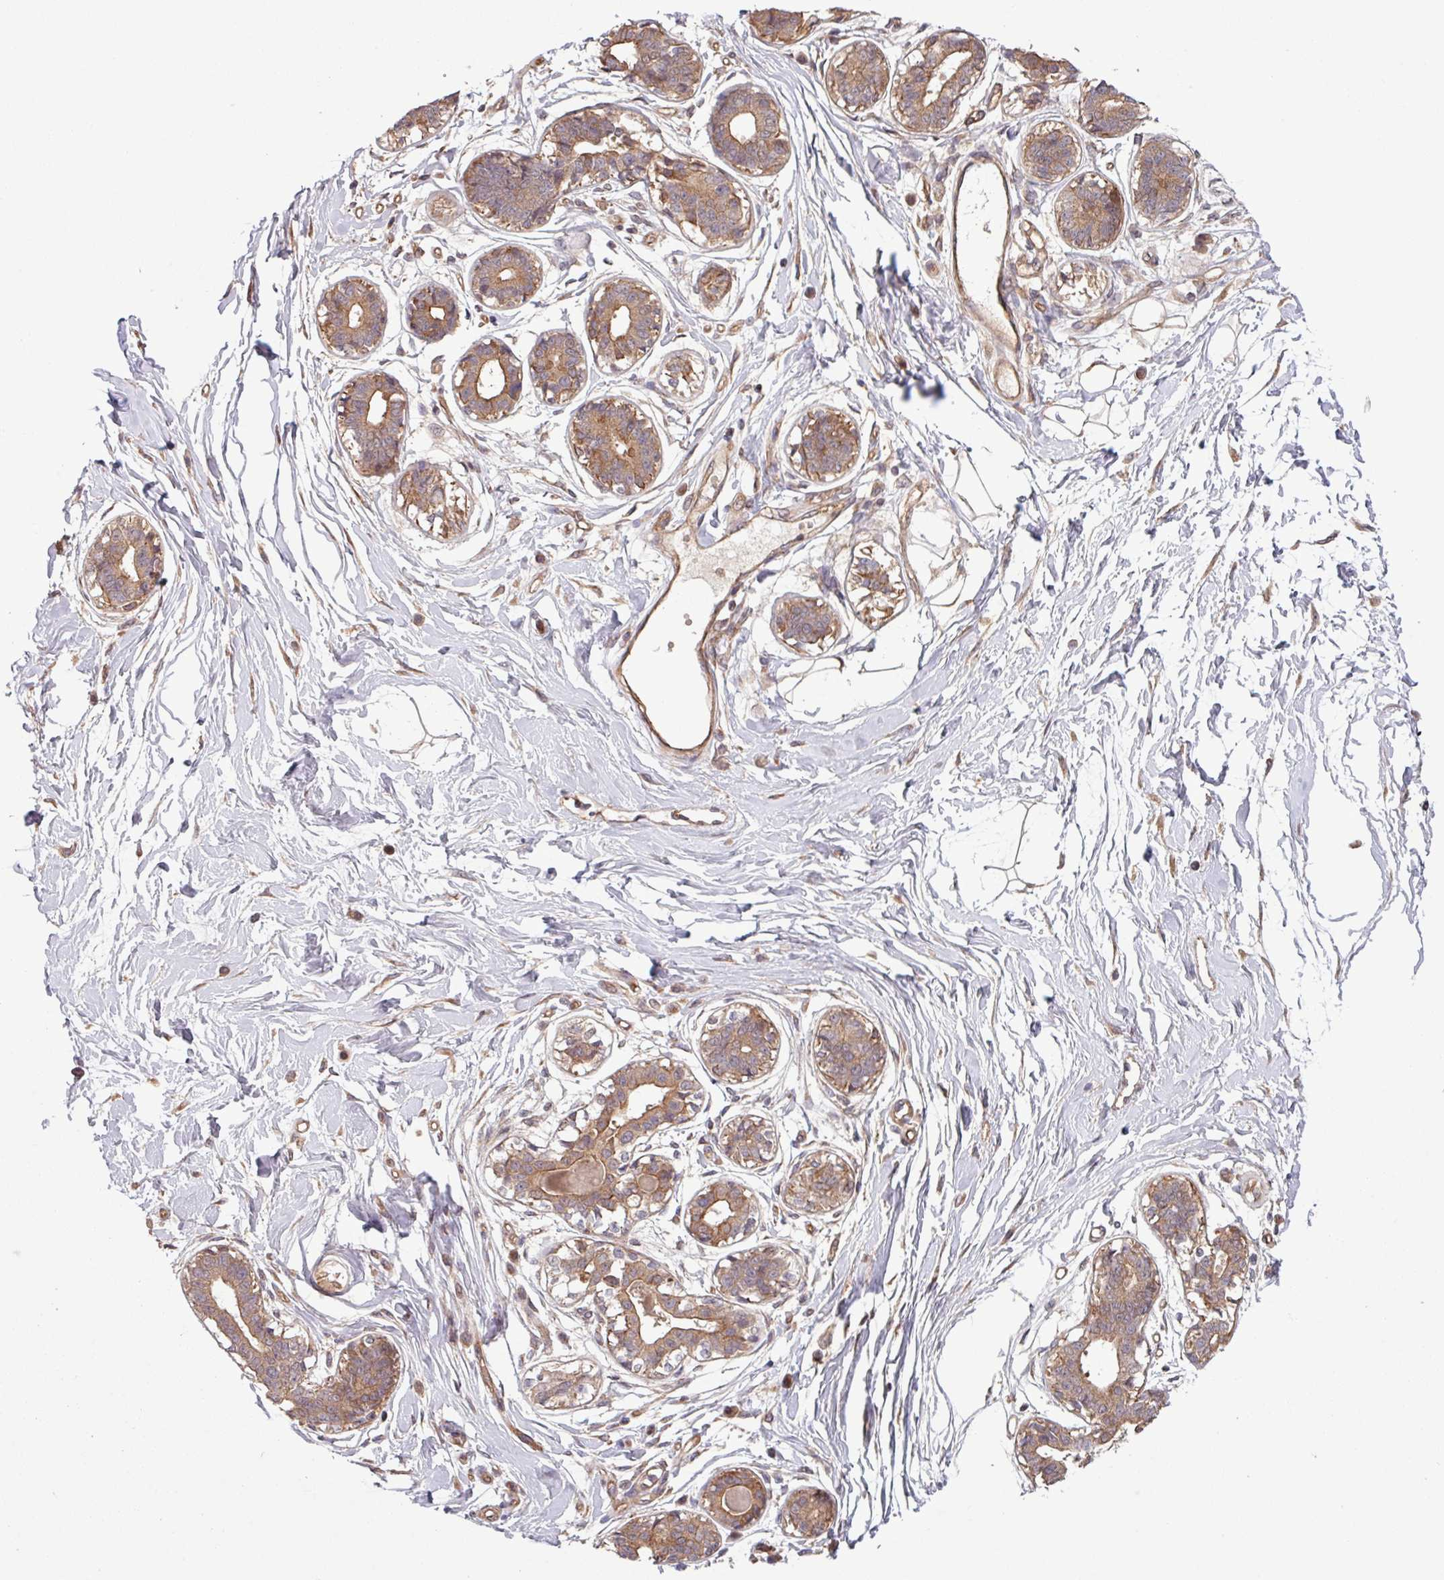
{"staining": {"intensity": "weak", "quantity": ">75%", "location": "cytoplasmic/membranous"}, "tissue": "breast", "cell_type": "Adipocytes", "image_type": "normal", "snomed": [{"axis": "morphology", "description": "Normal tissue, NOS"}, {"axis": "topography", "description": "Breast"}], "caption": "High-magnification brightfield microscopy of unremarkable breast stained with DAB (3,3'-diaminobenzidine) (brown) and counterstained with hematoxylin (blue). adipocytes exhibit weak cytoplasmic/membranous staining is seen in about>75% of cells.", "gene": "TRABD2A", "patient": {"sex": "female", "age": 45}}